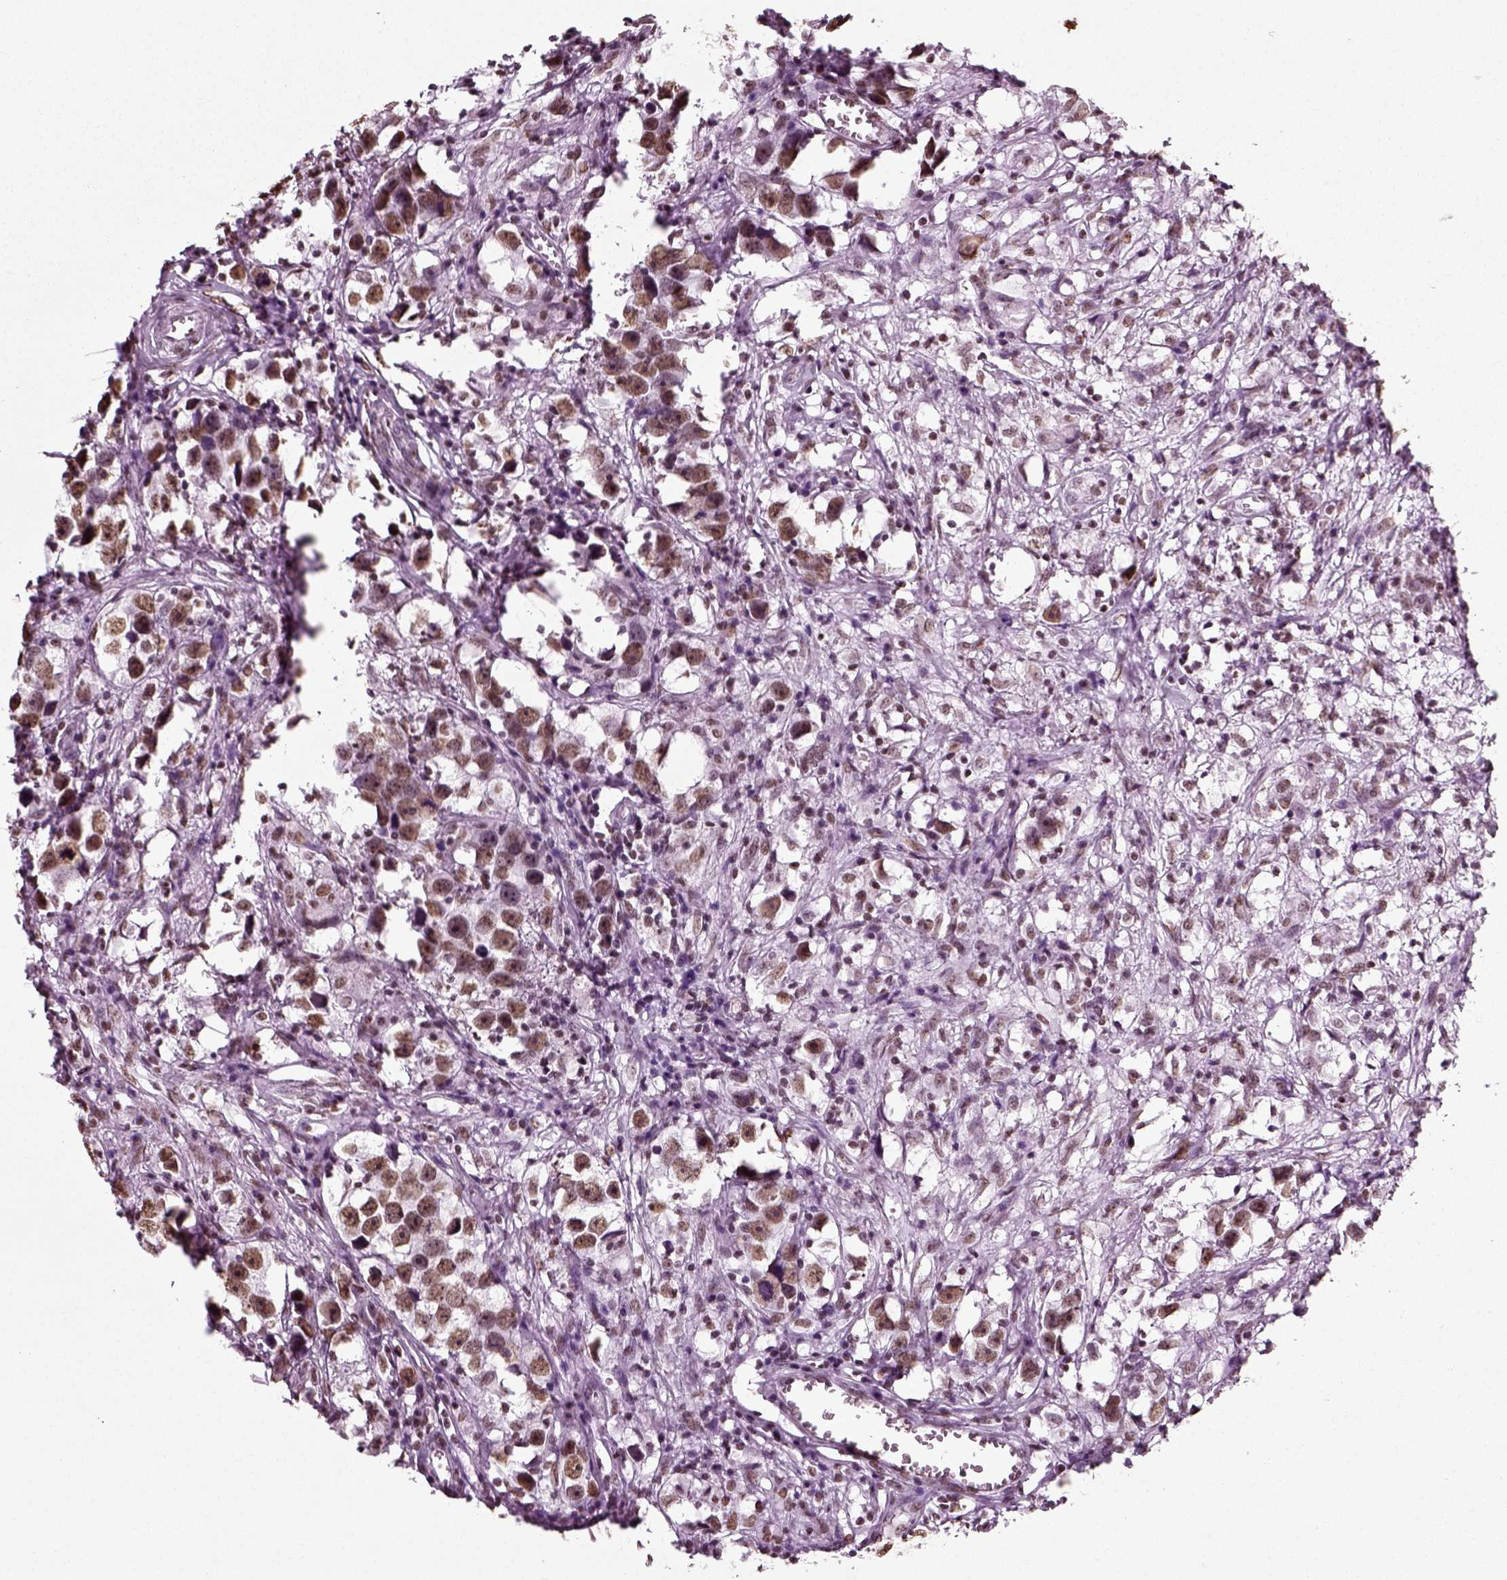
{"staining": {"intensity": "moderate", "quantity": ">75%", "location": "nuclear"}, "tissue": "testis cancer", "cell_type": "Tumor cells", "image_type": "cancer", "snomed": [{"axis": "morphology", "description": "Seminoma, NOS"}, {"axis": "topography", "description": "Testis"}], "caption": "Protein staining reveals moderate nuclear positivity in approximately >75% of tumor cells in seminoma (testis). Nuclei are stained in blue.", "gene": "POLR1H", "patient": {"sex": "male", "age": 49}}